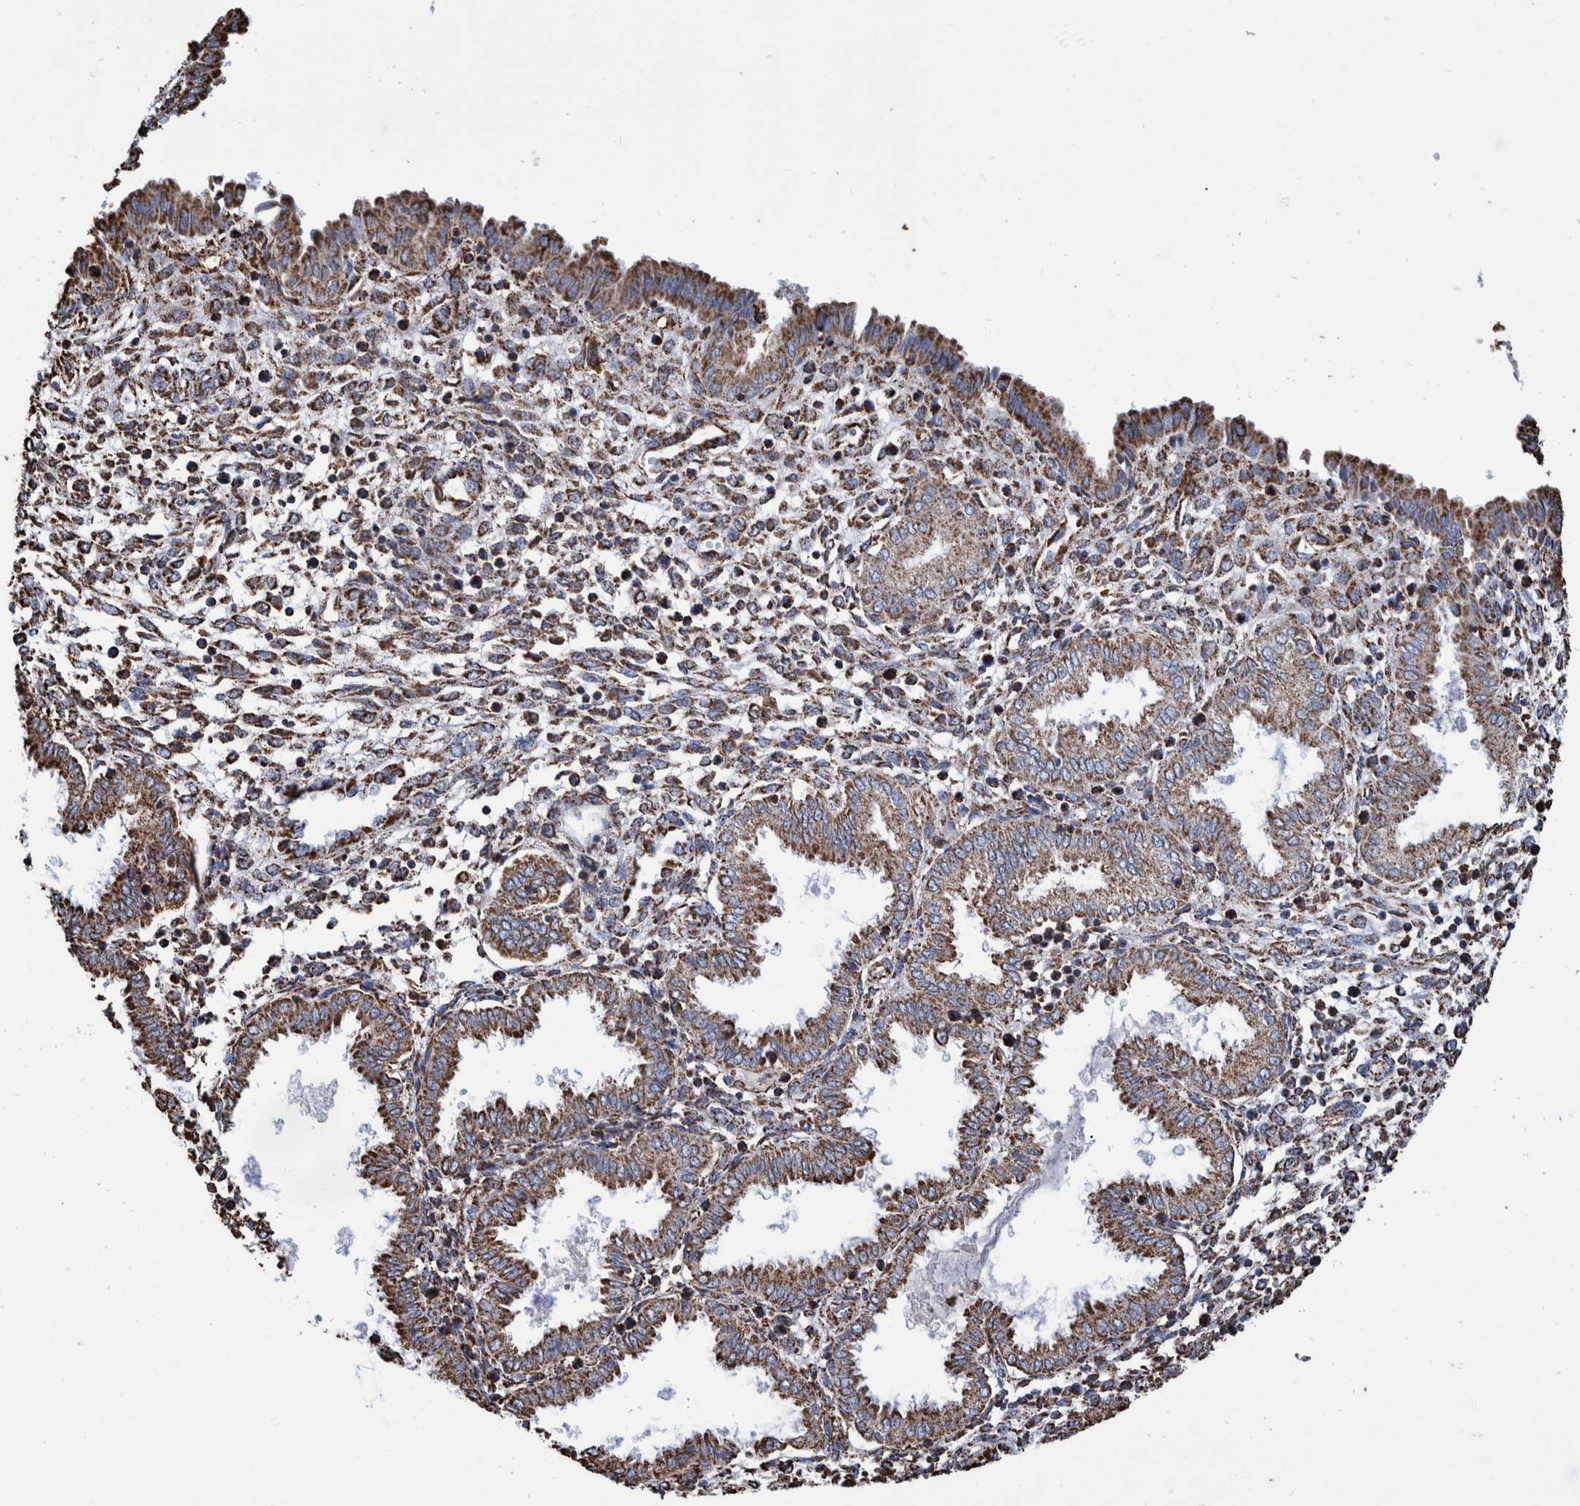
{"staining": {"intensity": "strong", "quantity": ">75%", "location": "cytoplasmic/membranous"}, "tissue": "endometrium", "cell_type": "Cells in endometrial stroma", "image_type": "normal", "snomed": [{"axis": "morphology", "description": "Normal tissue, NOS"}, {"axis": "topography", "description": "Endometrium"}], "caption": "Endometrium stained with IHC exhibits strong cytoplasmic/membranous staining in approximately >75% of cells in endometrial stroma.", "gene": "VPS26C", "patient": {"sex": "female", "age": 33}}